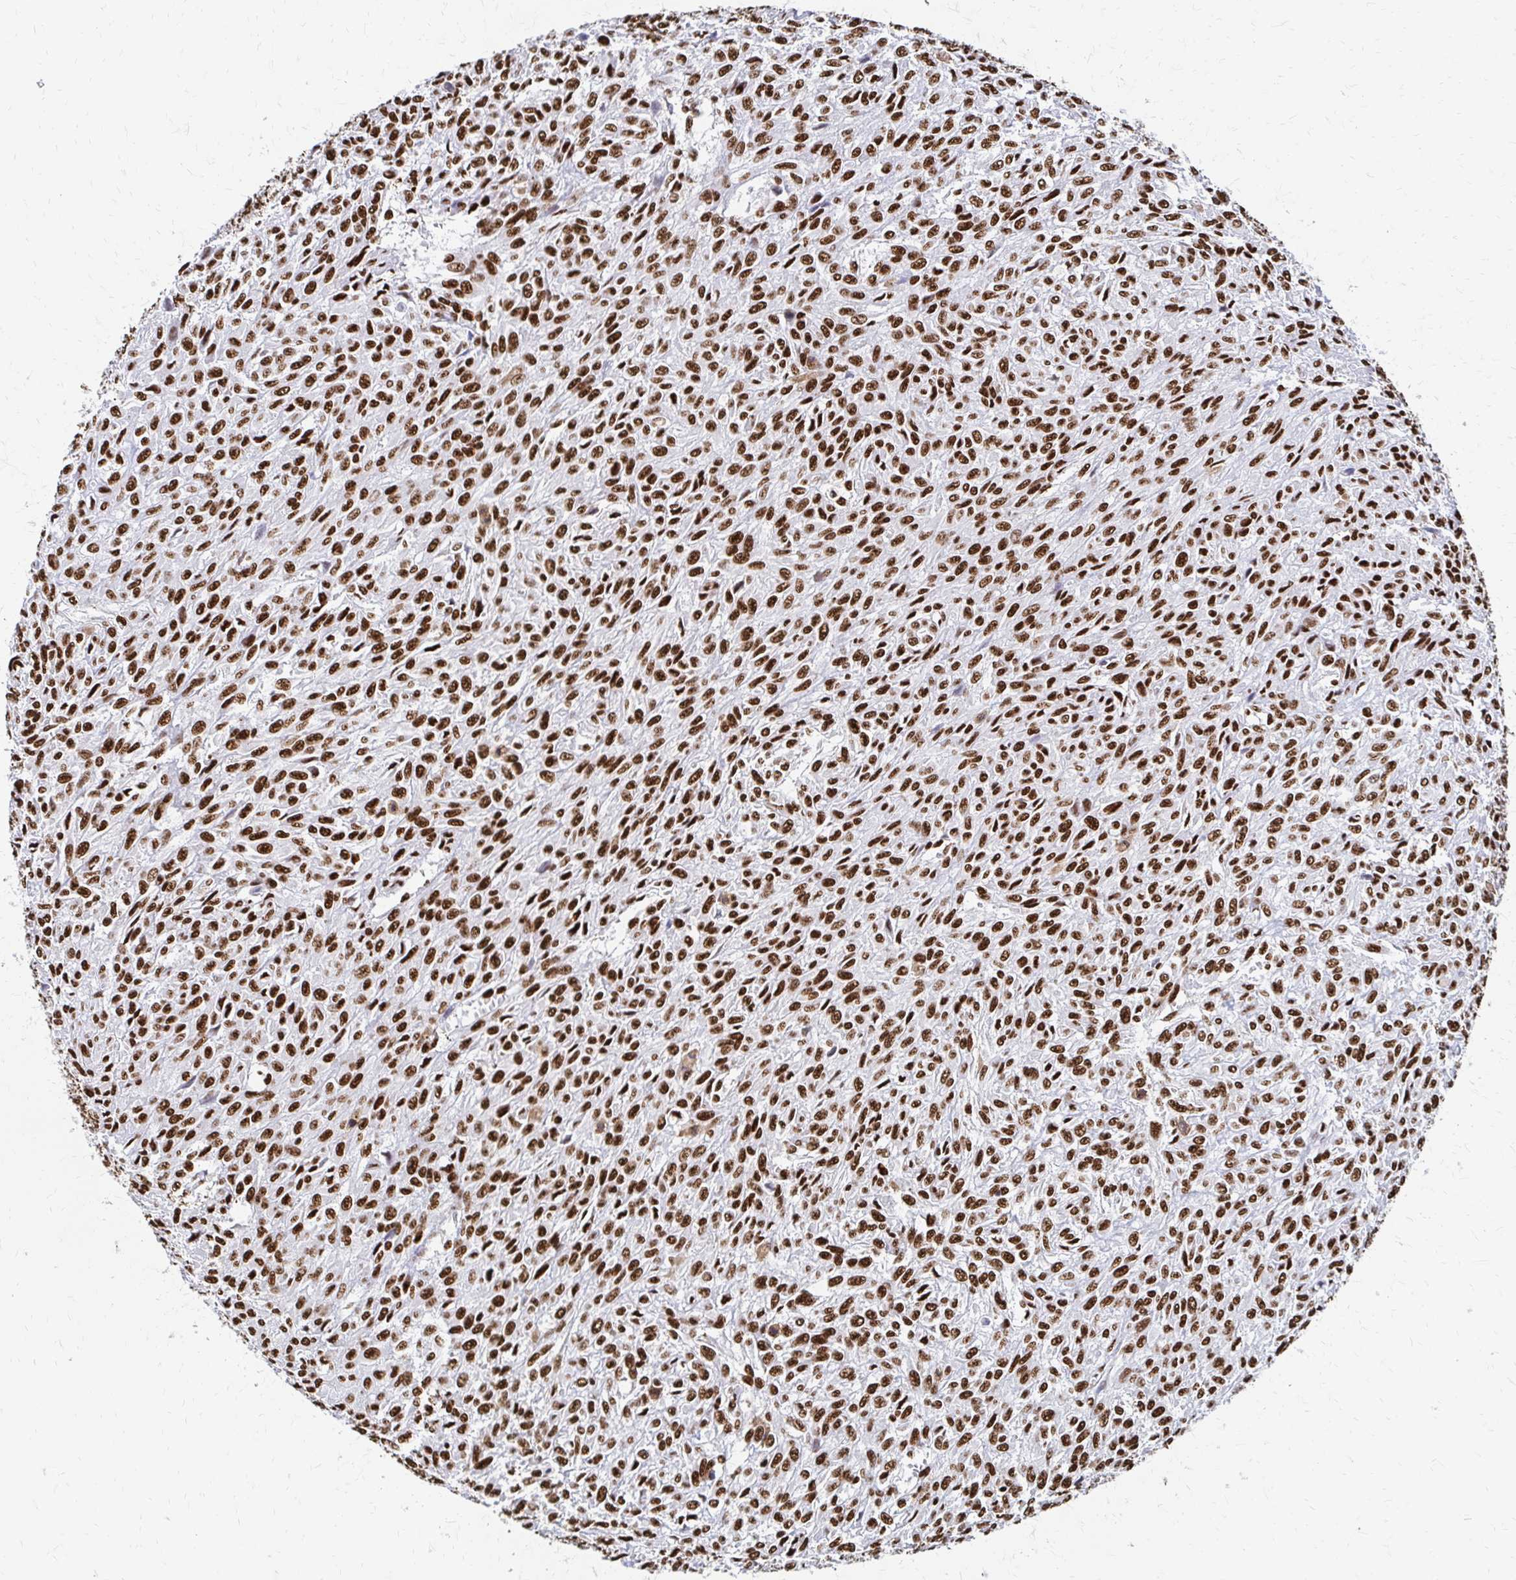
{"staining": {"intensity": "strong", "quantity": ">75%", "location": "nuclear"}, "tissue": "renal cancer", "cell_type": "Tumor cells", "image_type": "cancer", "snomed": [{"axis": "morphology", "description": "Adenocarcinoma, NOS"}, {"axis": "topography", "description": "Kidney"}], "caption": "A high-resolution histopathology image shows immunohistochemistry staining of renal adenocarcinoma, which exhibits strong nuclear expression in about >75% of tumor cells. (IHC, brightfield microscopy, high magnification).", "gene": "CNKSR3", "patient": {"sex": "male", "age": 58}}